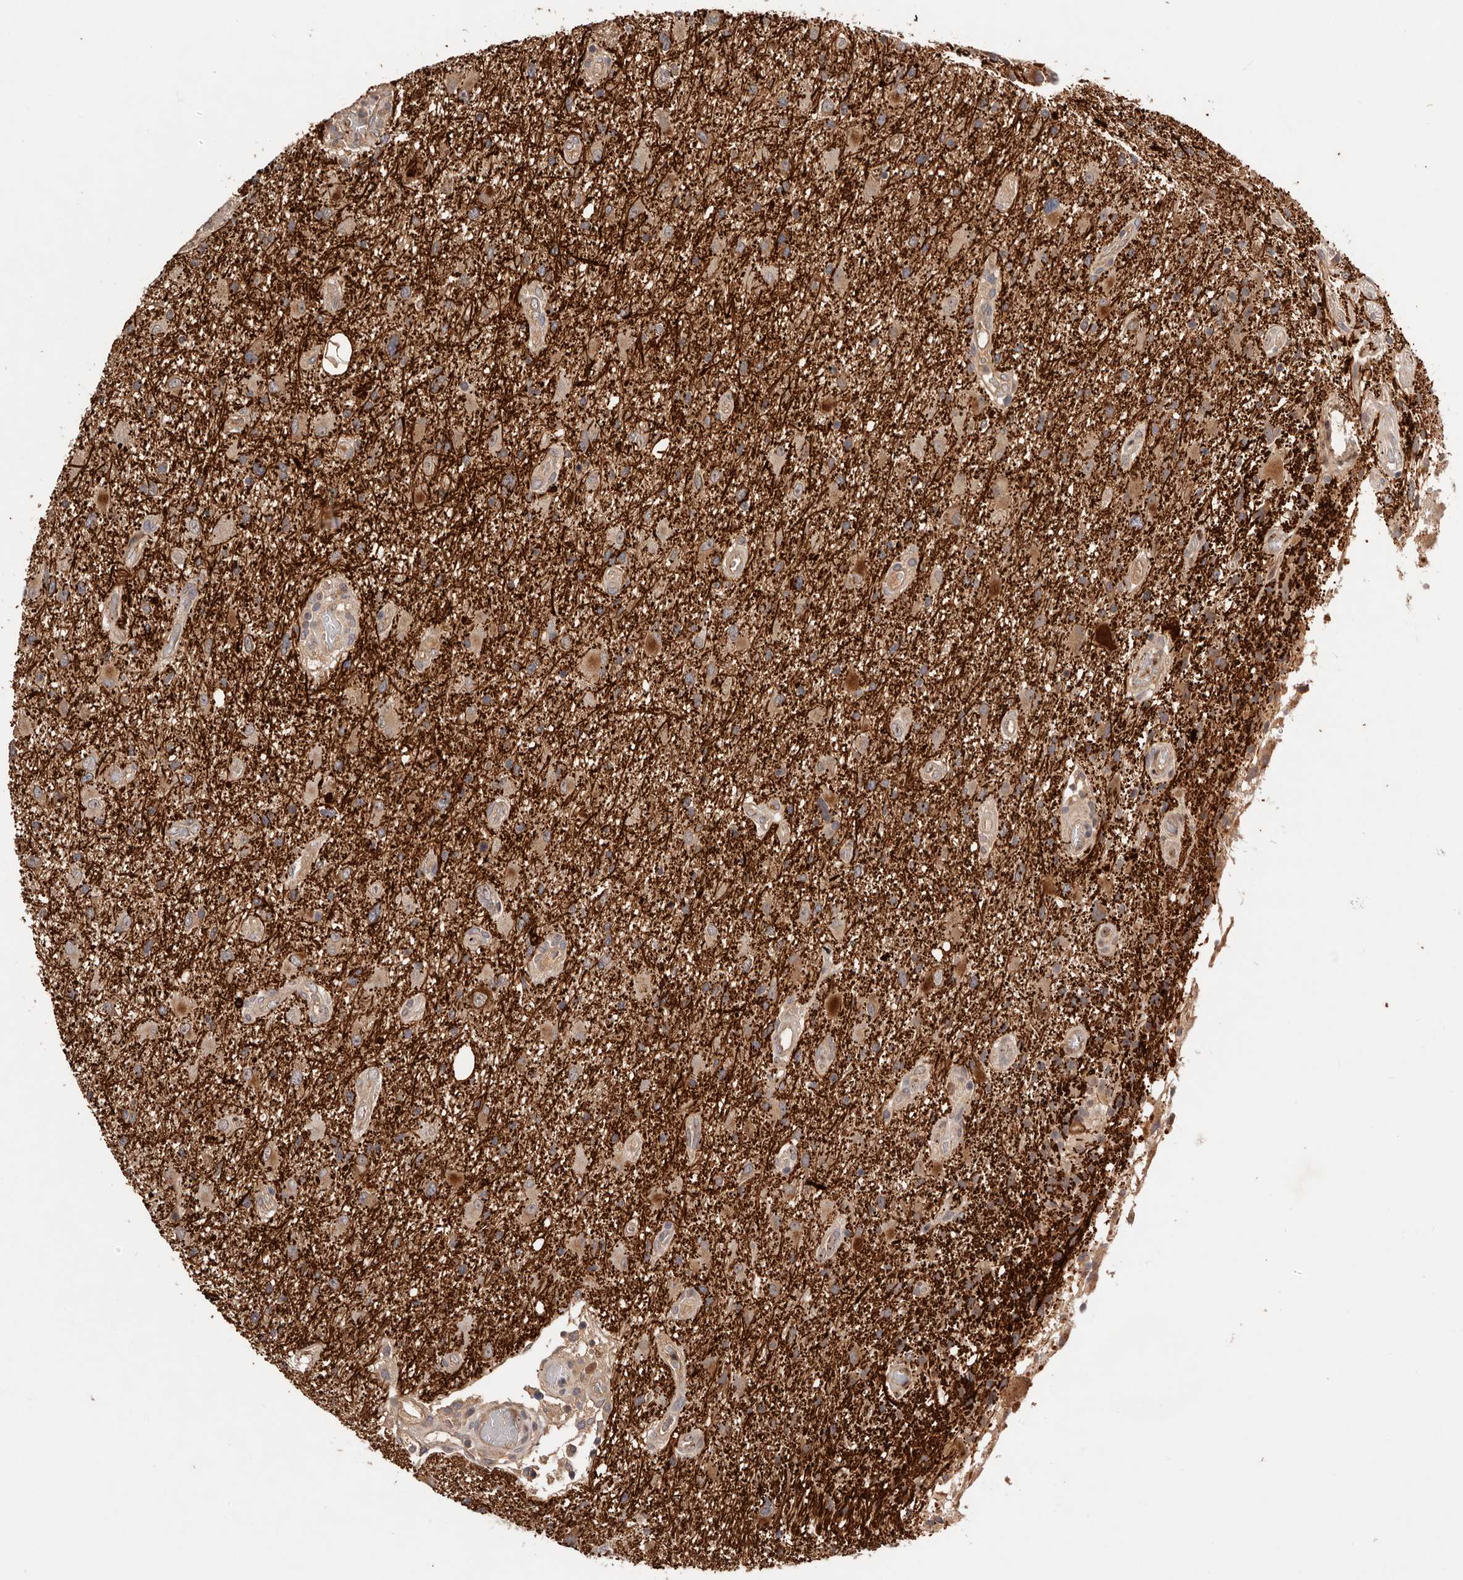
{"staining": {"intensity": "moderate", "quantity": ">75%", "location": "cytoplasmic/membranous"}, "tissue": "glioma", "cell_type": "Tumor cells", "image_type": "cancer", "snomed": [{"axis": "morphology", "description": "Glioma, malignant, High grade"}, {"axis": "topography", "description": "Brain"}], "caption": "IHC (DAB) staining of human malignant high-grade glioma exhibits moderate cytoplasmic/membranous protein expression in approximately >75% of tumor cells.", "gene": "DOP1A", "patient": {"sex": "male", "age": 33}}